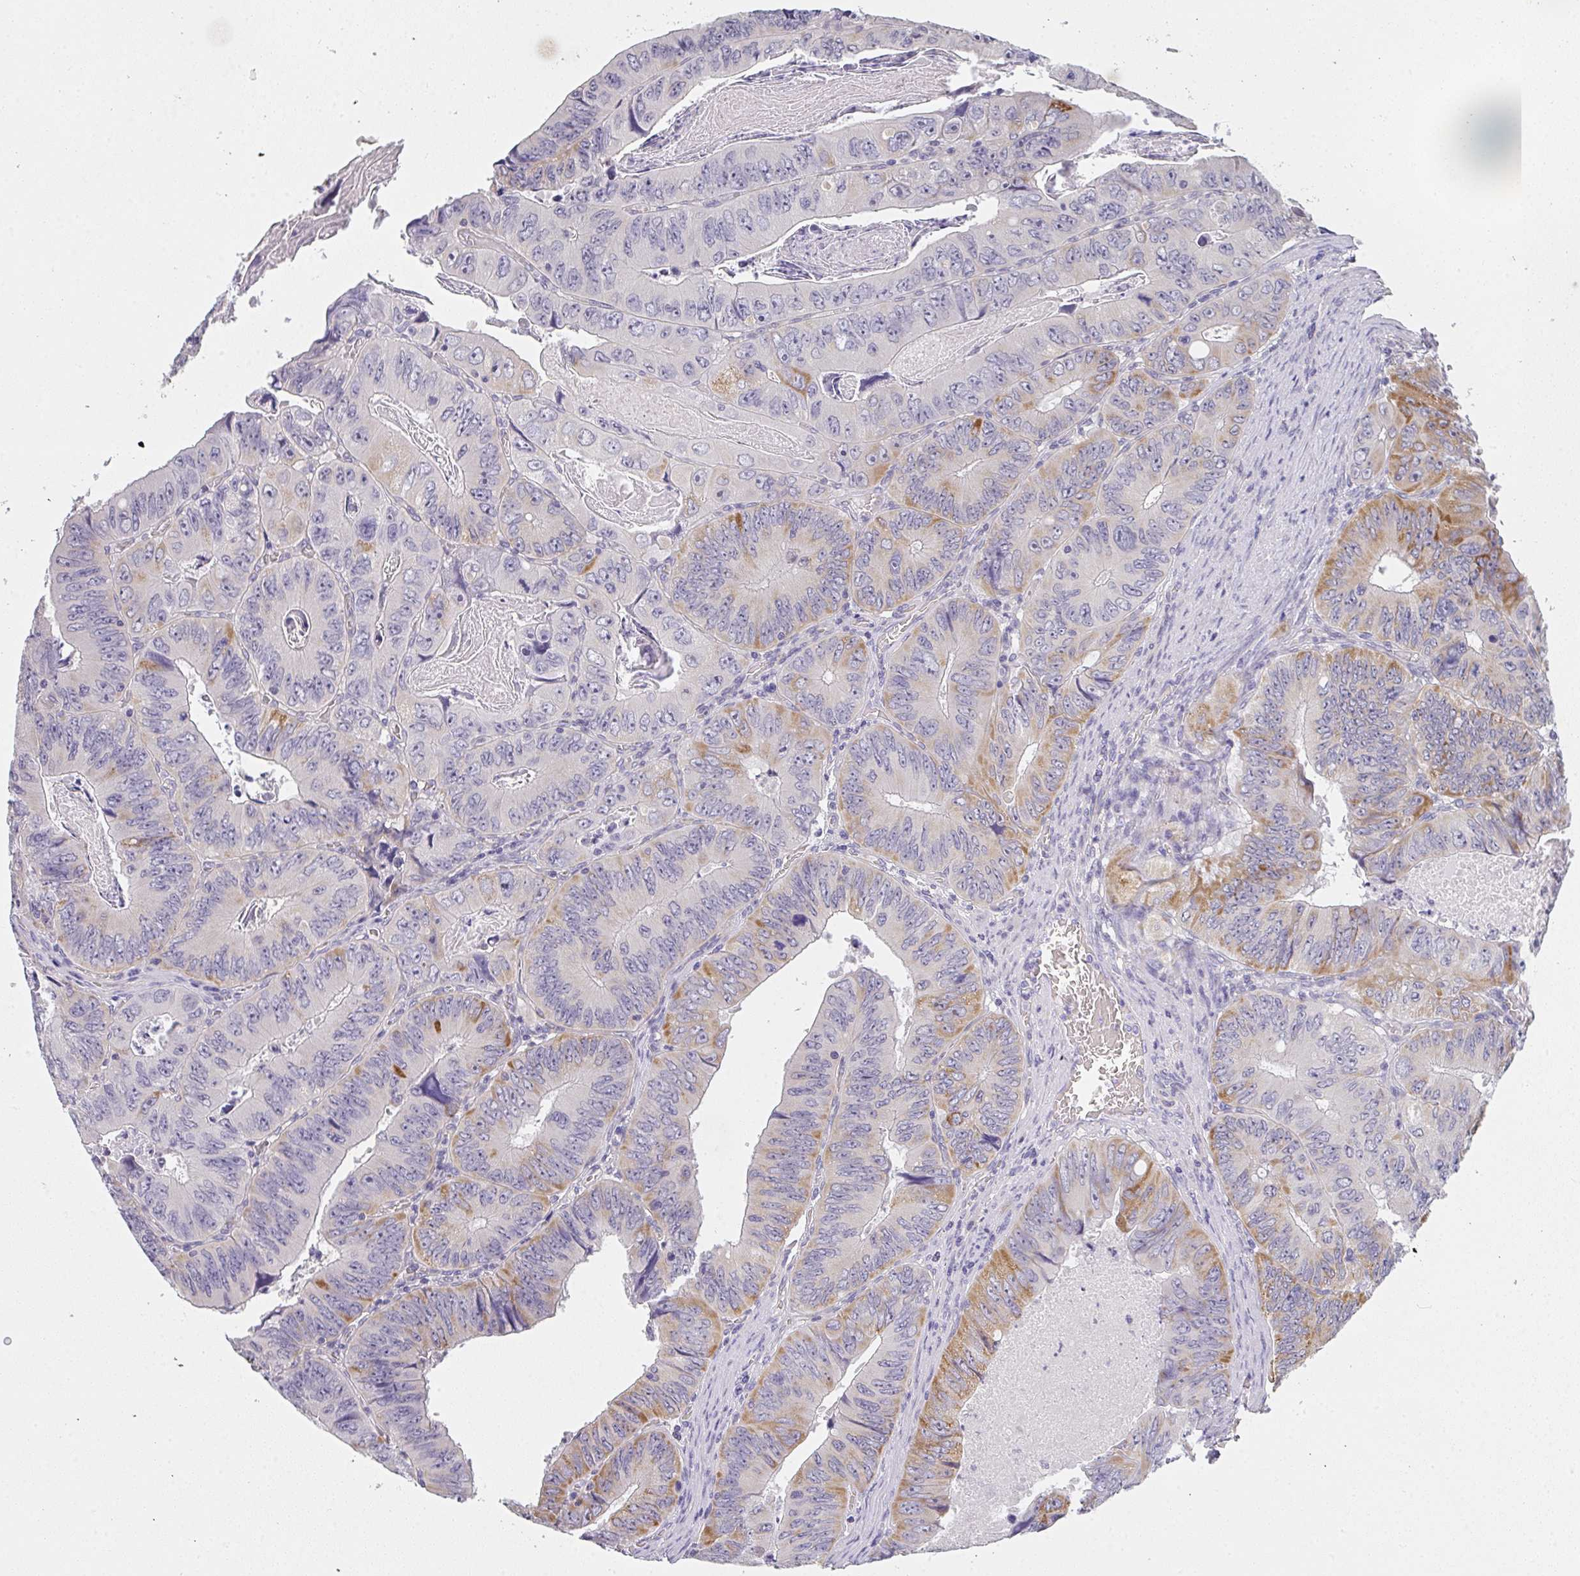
{"staining": {"intensity": "moderate", "quantity": "<25%", "location": "cytoplasmic/membranous"}, "tissue": "colorectal cancer", "cell_type": "Tumor cells", "image_type": "cancer", "snomed": [{"axis": "morphology", "description": "Adenocarcinoma, NOS"}, {"axis": "topography", "description": "Colon"}], "caption": "Human colorectal cancer stained for a protein (brown) reveals moderate cytoplasmic/membranous positive expression in about <25% of tumor cells.", "gene": "TMEM219", "patient": {"sex": "female", "age": 84}}